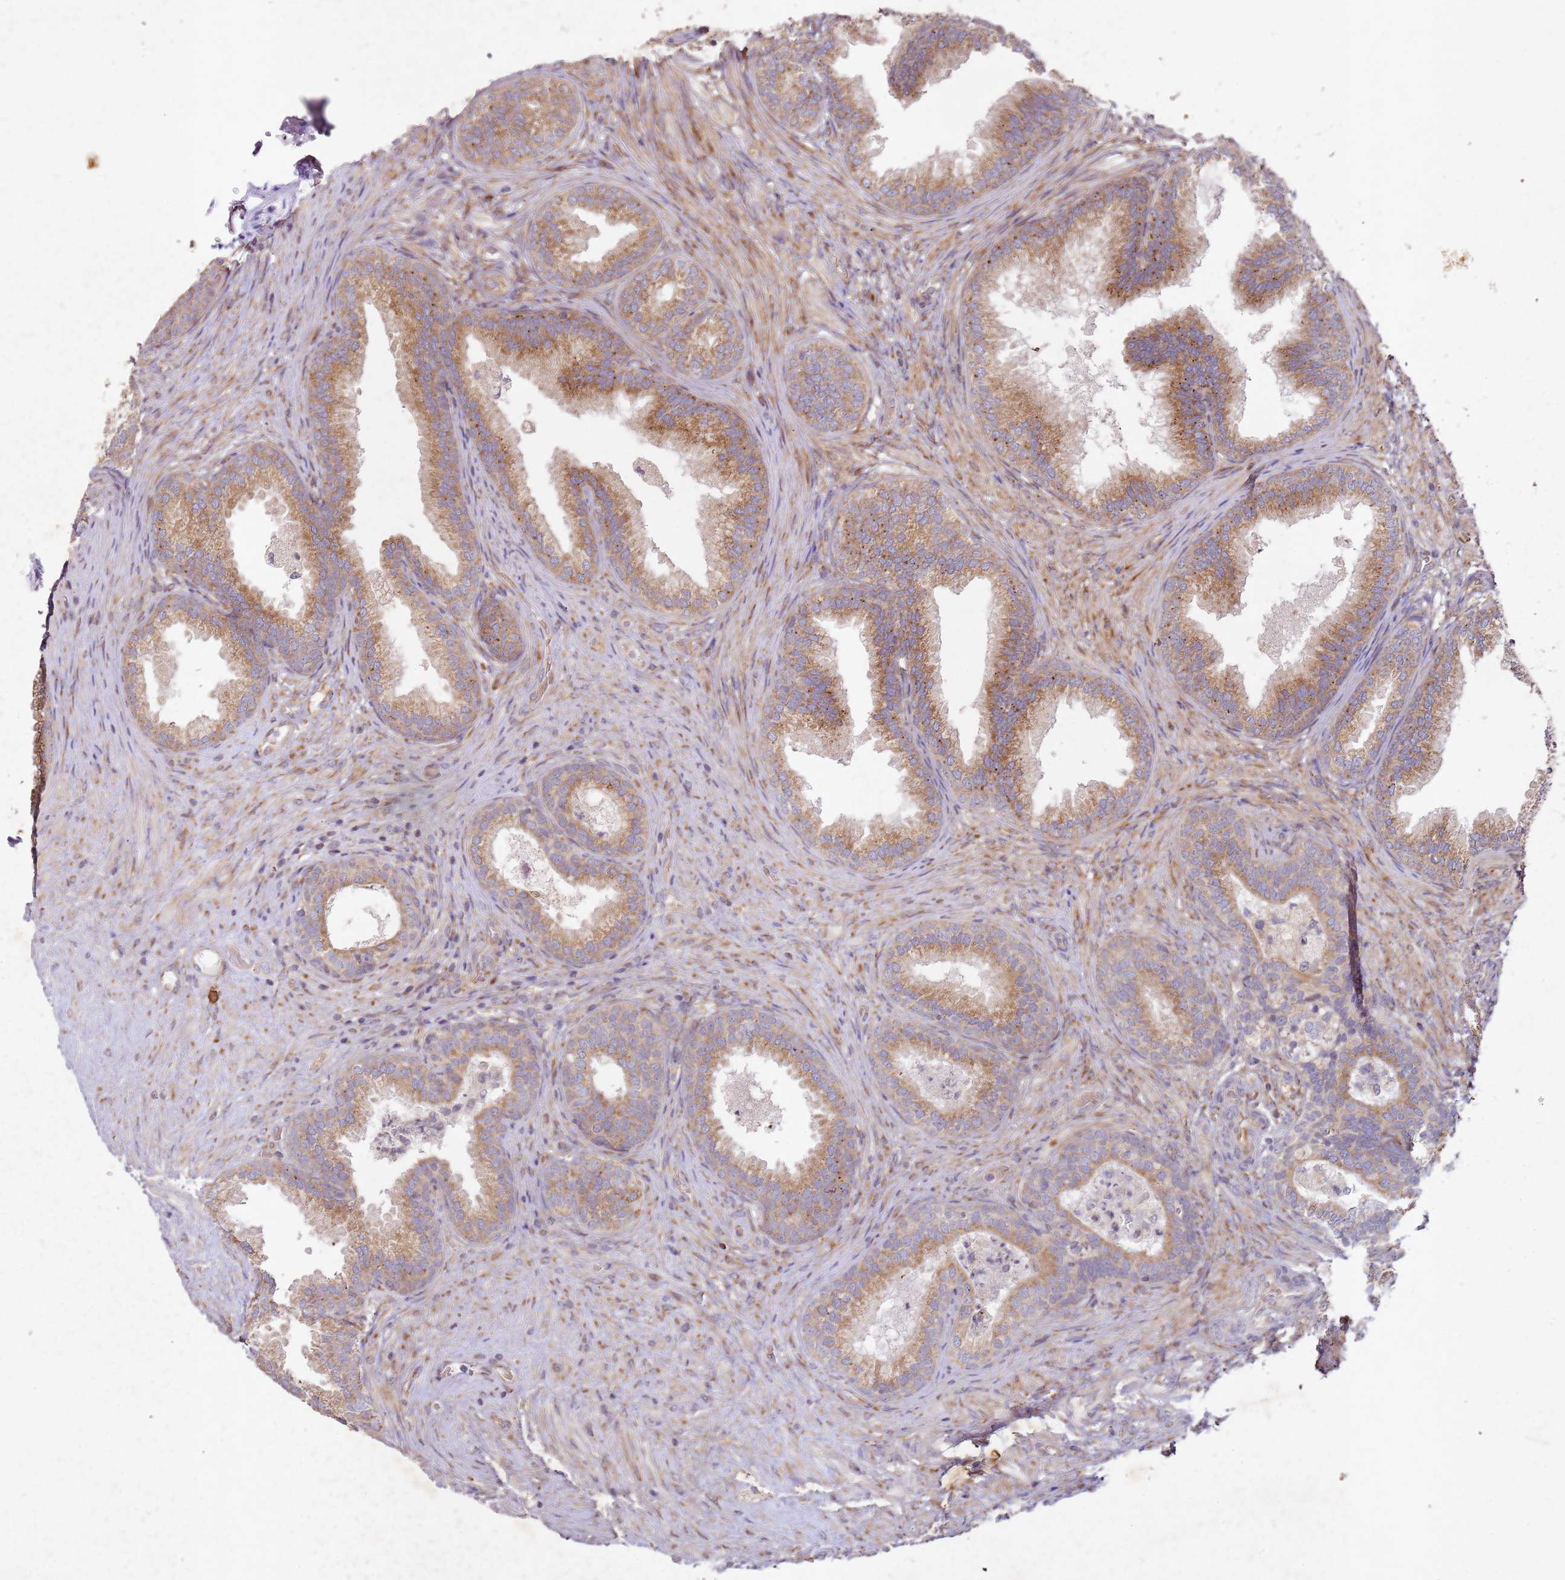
{"staining": {"intensity": "moderate", "quantity": ">75%", "location": "cytoplasmic/membranous"}, "tissue": "prostate", "cell_type": "Glandular cells", "image_type": "normal", "snomed": [{"axis": "morphology", "description": "Normal tissue, NOS"}, {"axis": "topography", "description": "Prostate"}], "caption": "A brown stain labels moderate cytoplasmic/membranous expression of a protein in glandular cells of normal human prostate. The staining was performed using DAB (3,3'-diaminobenzidine) to visualize the protein expression in brown, while the nuclei were stained in blue with hematoxylin (Magnification: 20x).", "gene": "ARFRP1", "patient": {"sex": "male", "age": 76}}